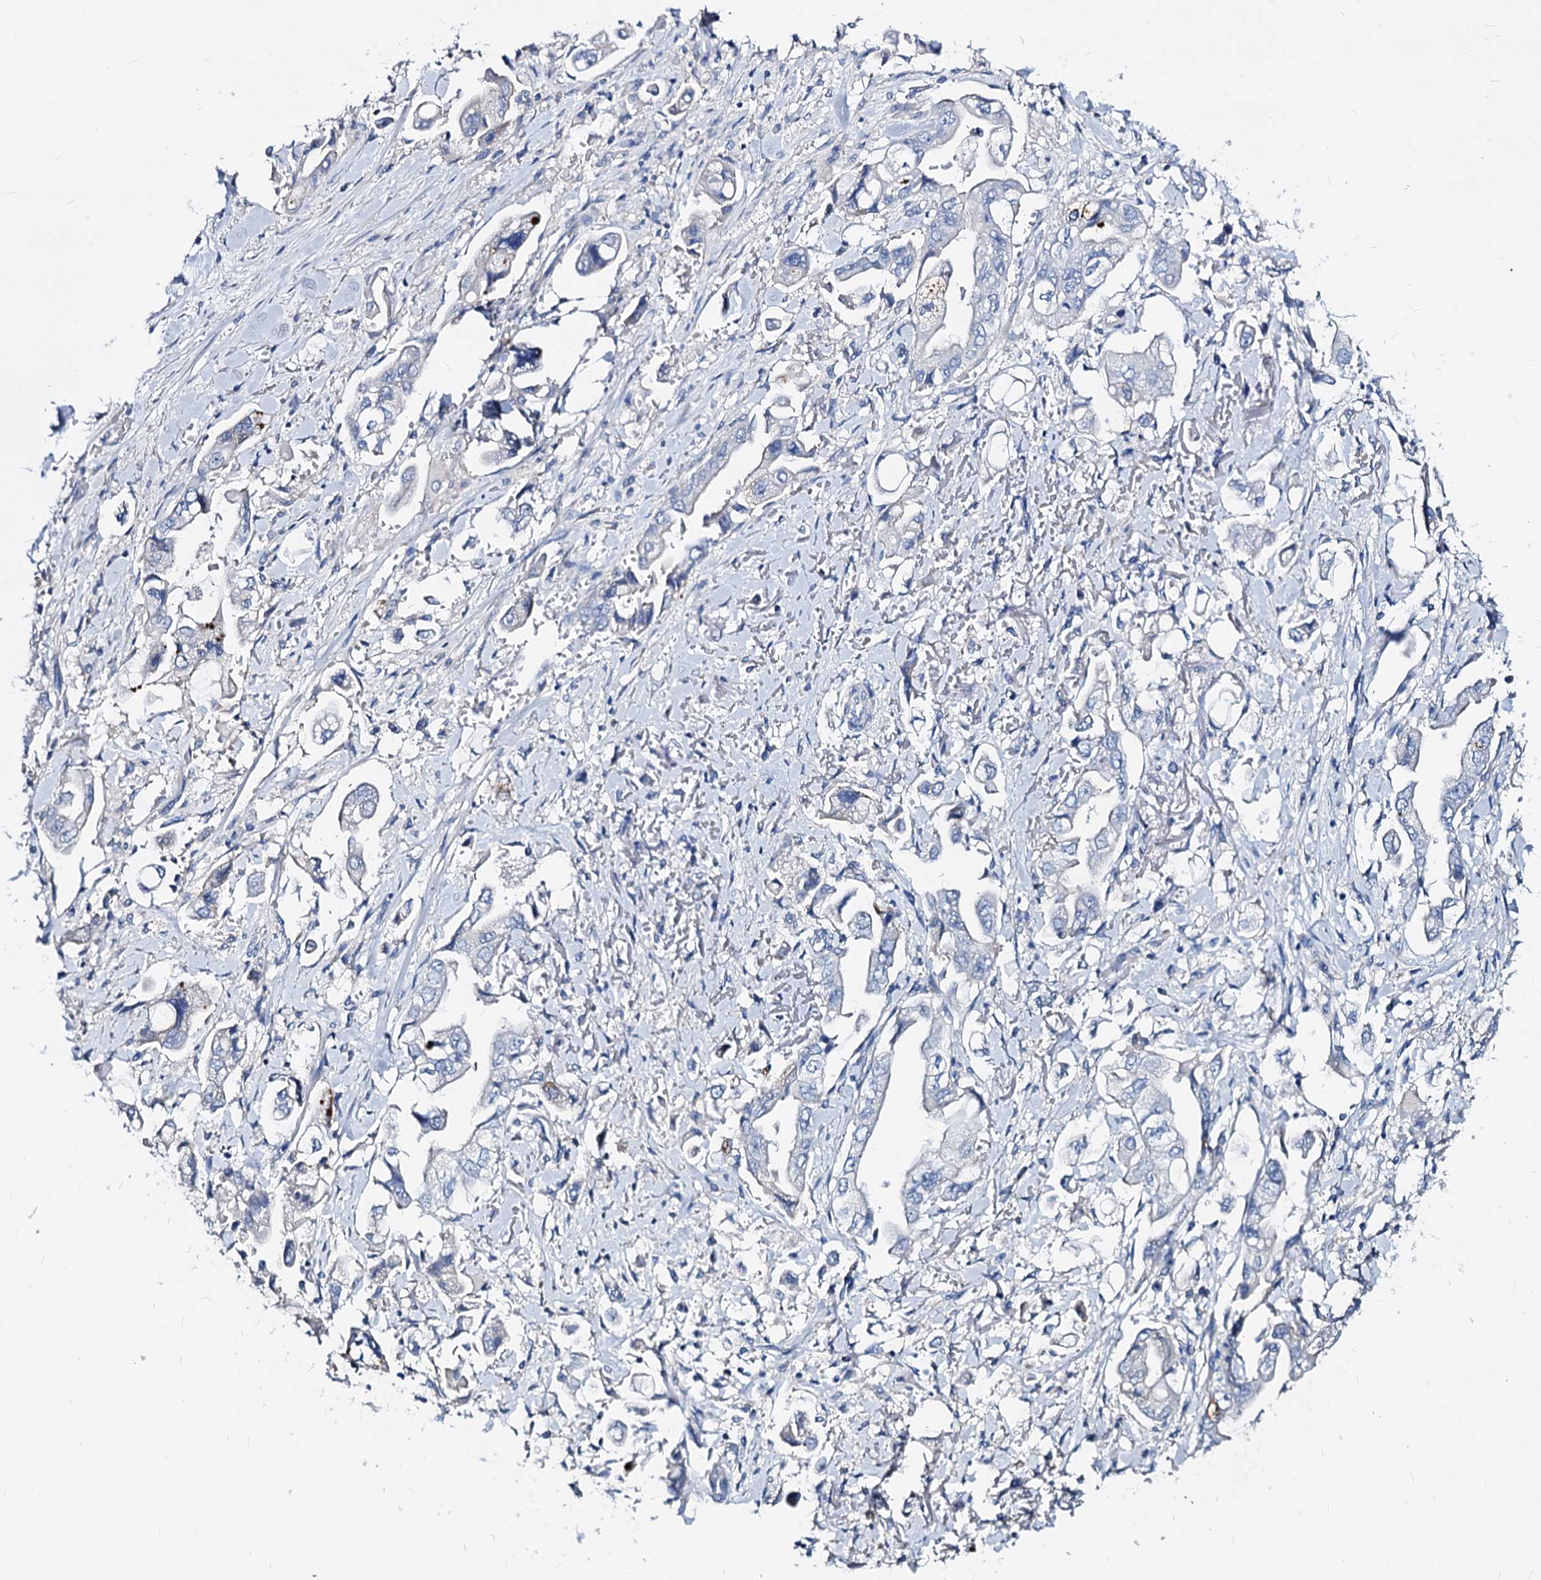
{"staining": {"intensity": "negative", "quantity": "none", "location": "none"}, "tissue": "stomach cancer", "cell_type": "Tumor cells", "image_type": "cancer", "snomed": [{"axis": "morphology", "description": "Adenocarcinoma, NOS"}, {"axis": "topography", "description": "Stomach"}], "caption": "A high-resolution histopathology image shows immunohistochemistry (IHC) staining of stomach adenocarcinoma, which displays no significant positivity in tumor cells.", "gene": "DYDC2", "patient": {"sex": "male", "age": 62}}